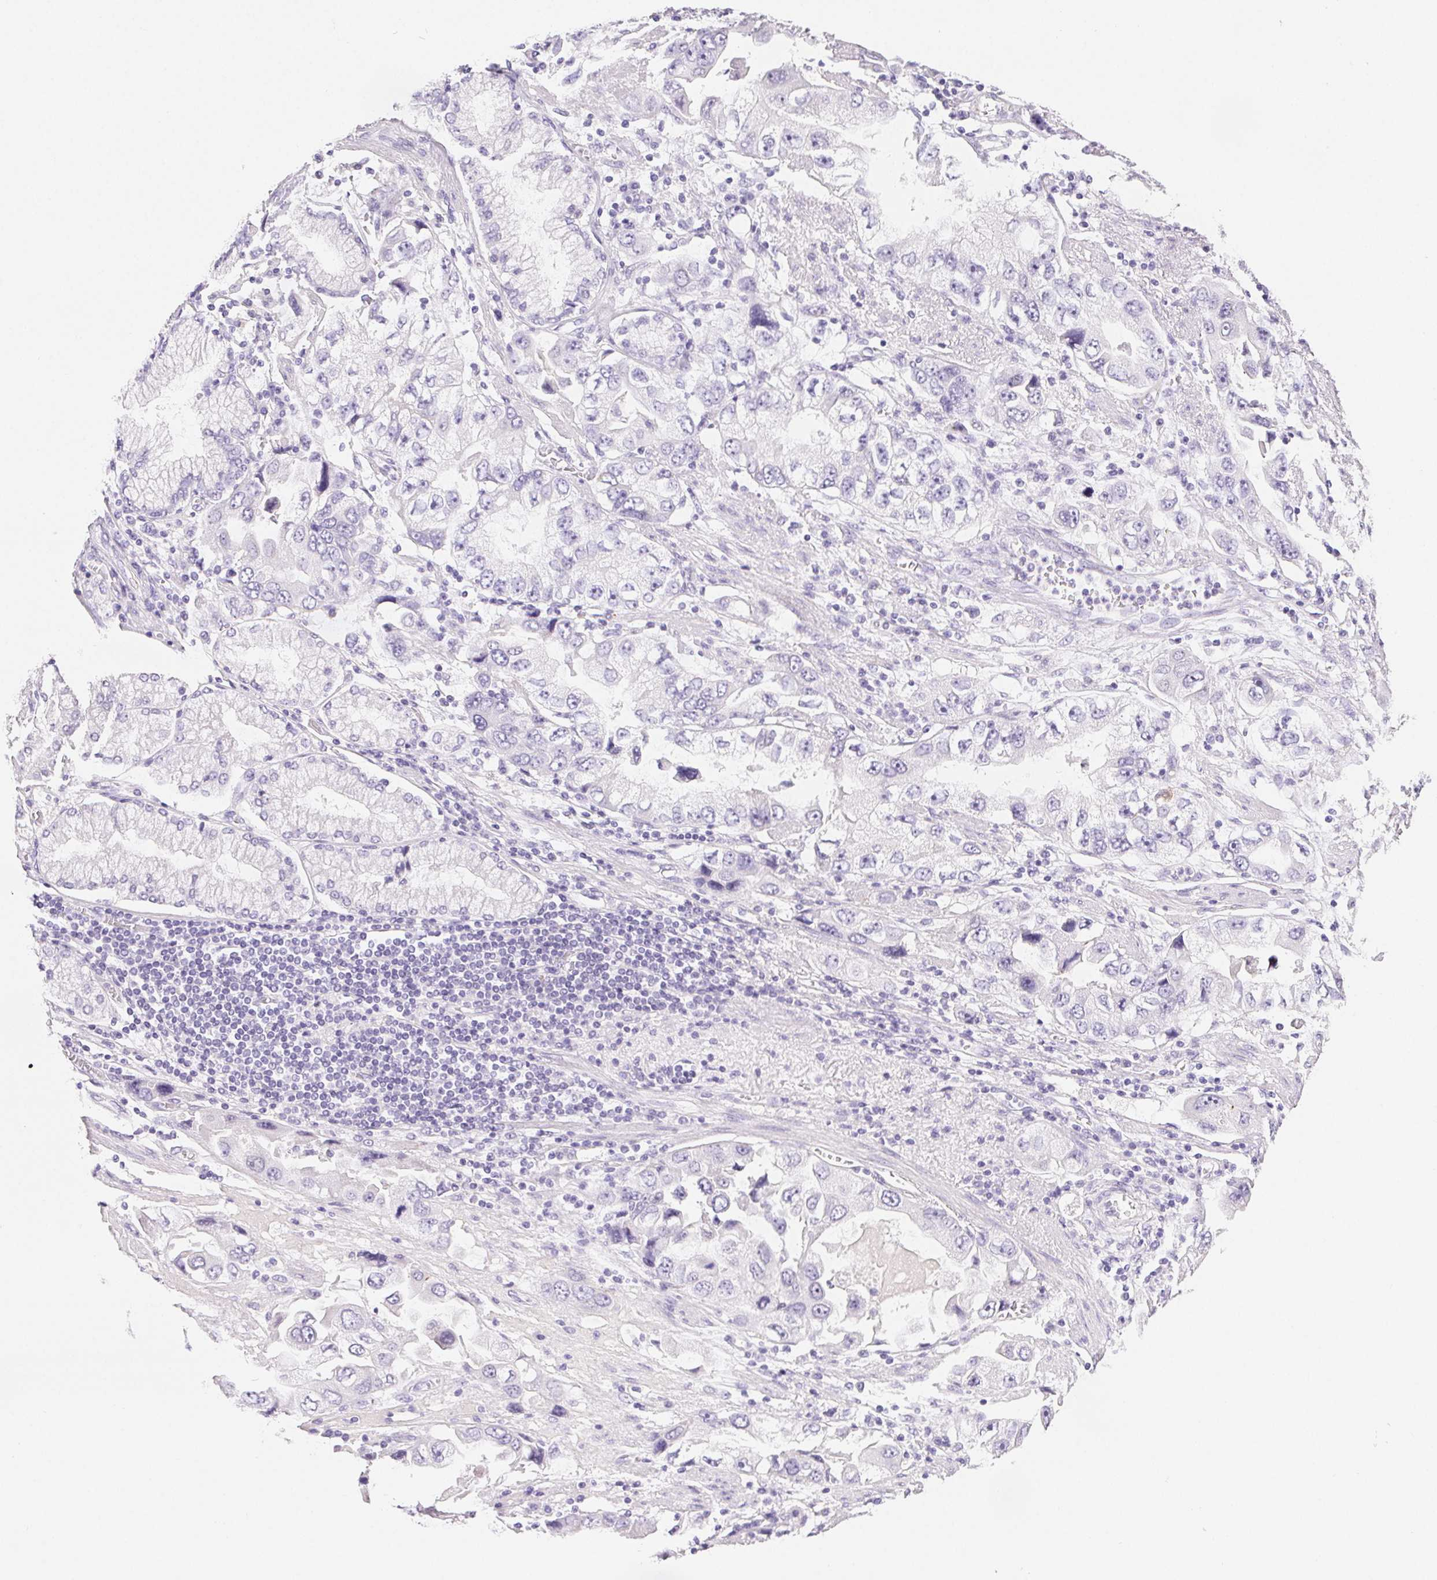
{"staining": {"intensity": "negative", "quantity": "none", "location": "none"}, "tissue": "stomach cancer", "cell_type": "Tumor cells", "image_type": "cancer", "snomed": [{"axis": "morphology", "description": "Adenocarcinoma, NOS"}, {"axis": "topography", "description": "Stomach, lower"}], "caption": "Immunohistochemistry of stomach adenocarcinoma reveals no positivity in tumor cells. The staining is performed using DAB brown chromogen with nuclei counter-stained in using hematoxylin.", "gene": "CLDN16", "patient": {"sex": "female", "age": 93}}